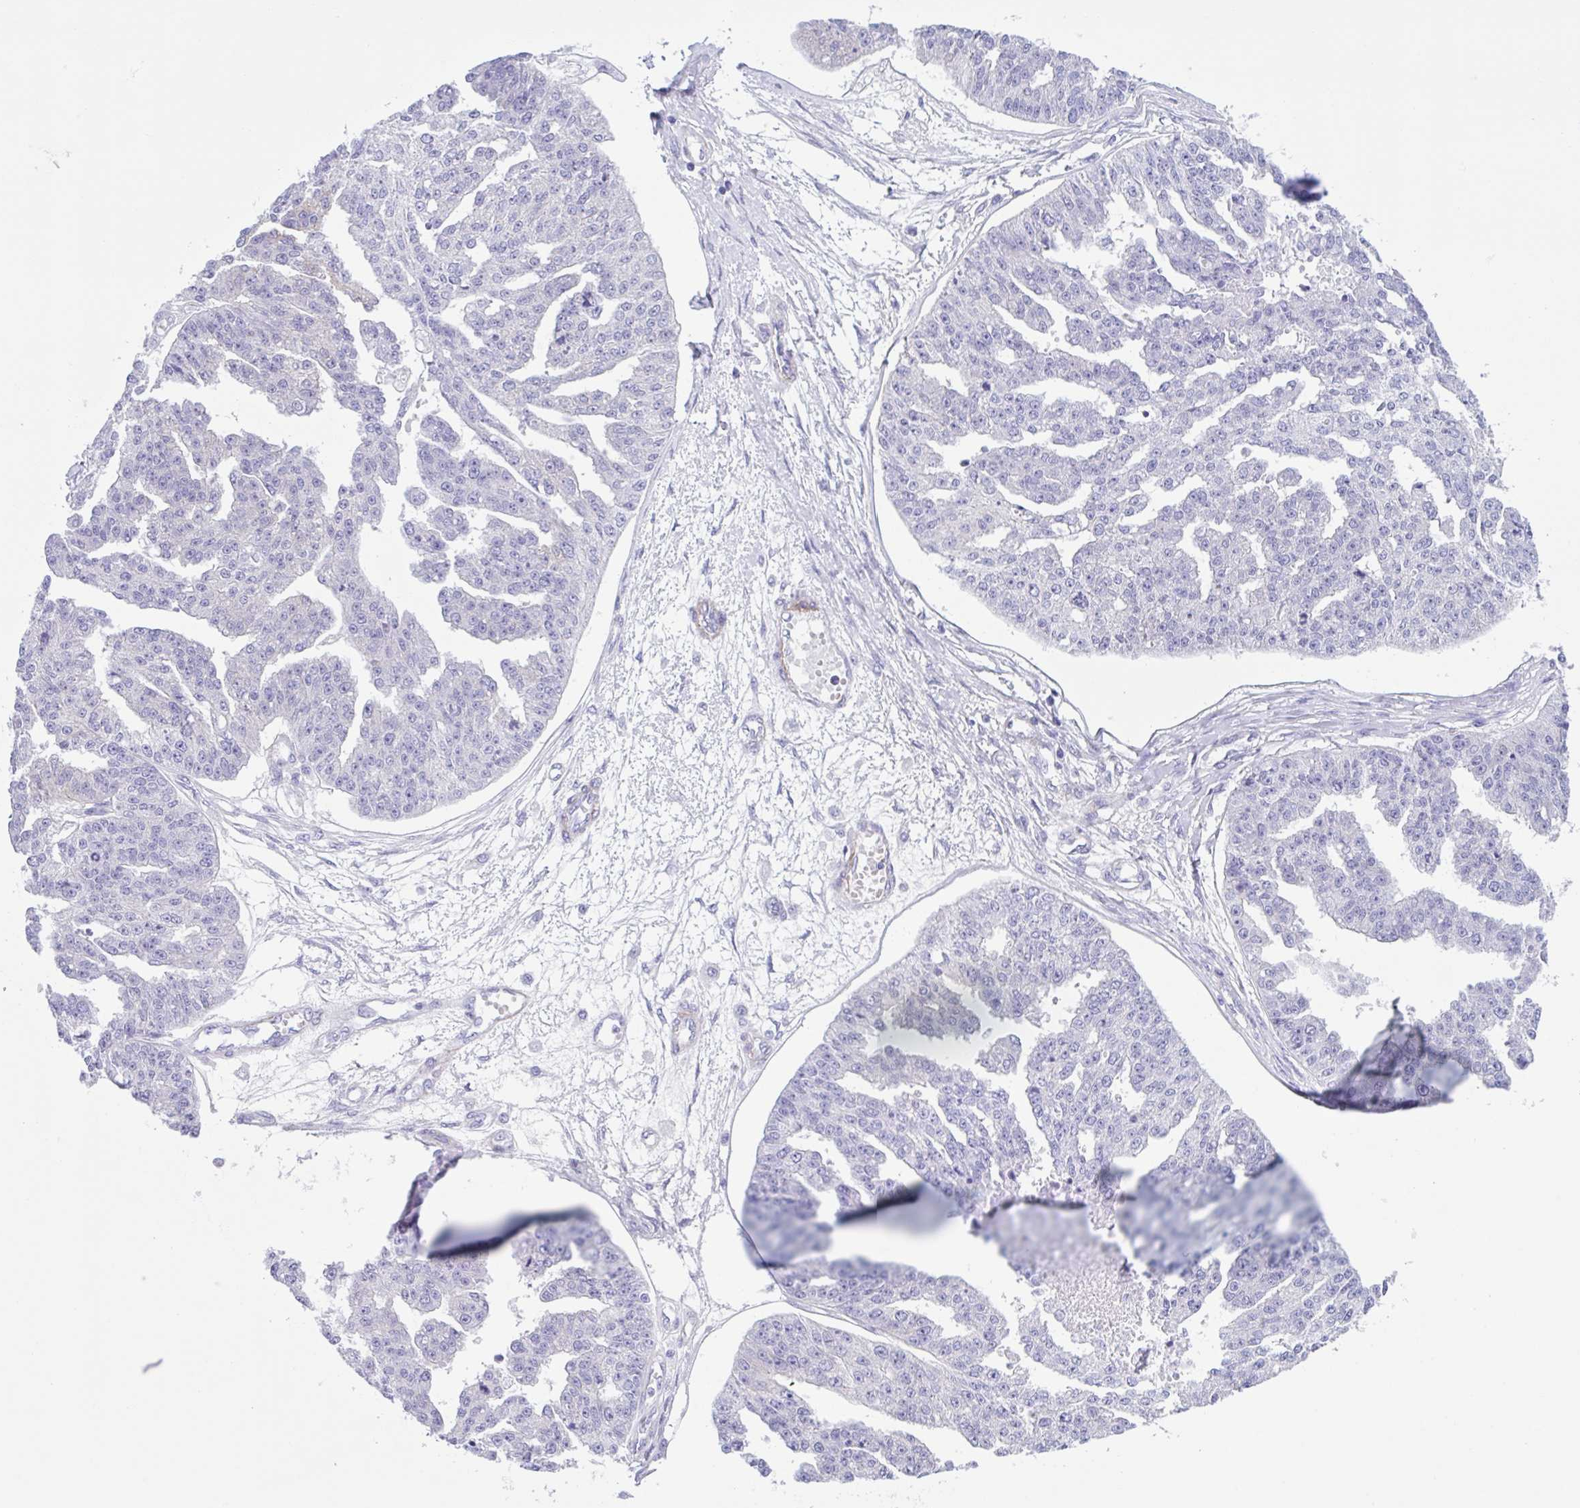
{"staining": {"intensity": "negative", "quantity": "none", "location": "none"}, "tissue": "ovarian cancer", "cell_type": "Tumor cells", "image_type": "cancer", "snomed": [{"axis": "morphology", "description": "Cystadenocarcinoma, serous, NOS"}, {"axis": "topography", "description": "Ovary"}], "caption": "Ovarian serous cystadenocarcinoma was stained to show a protein in brown. There is no significant positivity in tumor cells.", "gene": "AHCYL2", "patient": {"sex": "female", "age": 58}}